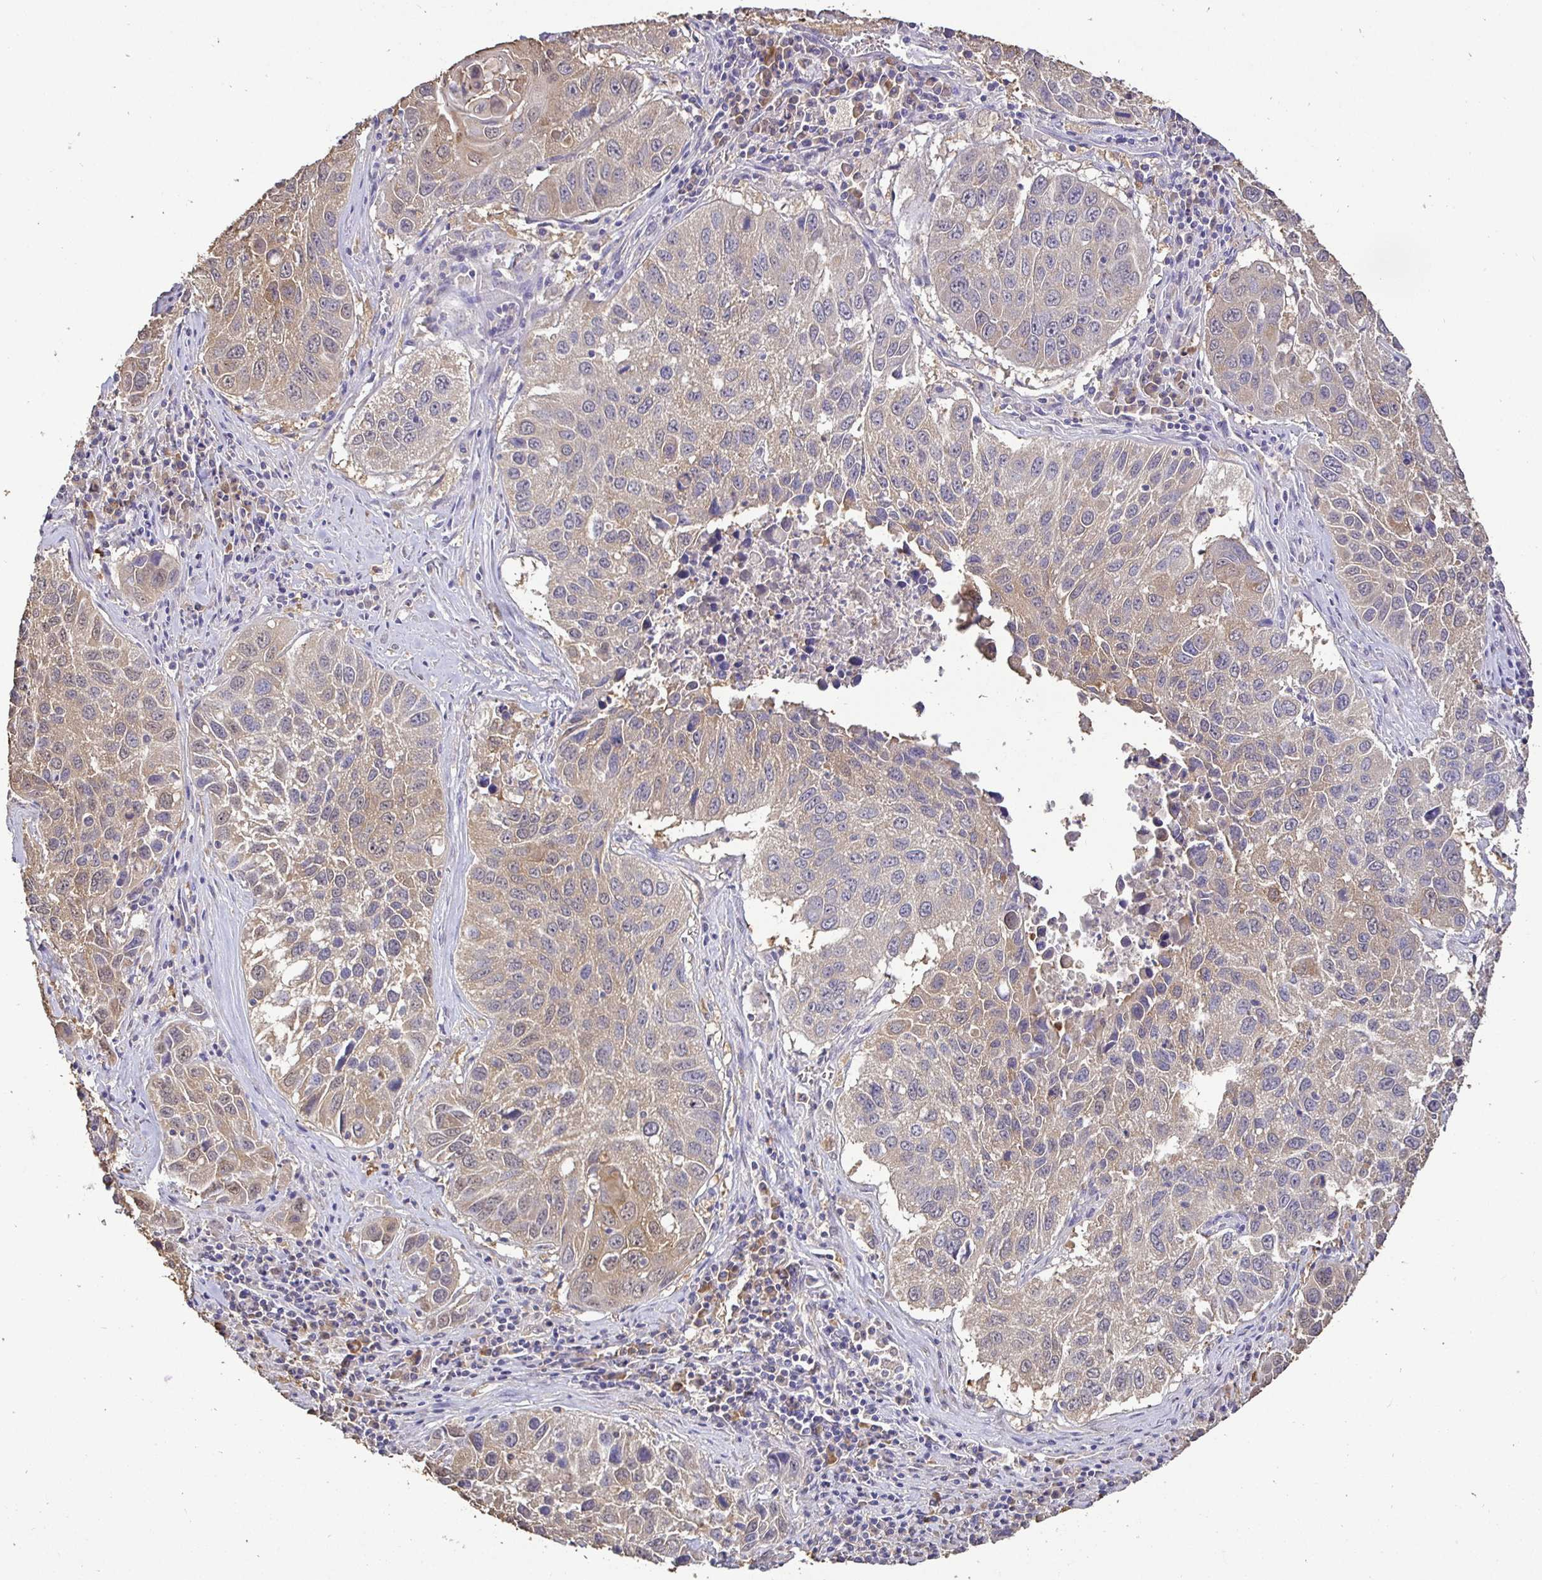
{"staining": {"intensity": "weak", "quantity": "25%-75%", "location": "cytoplasmic/membranous"}, "tissue": "lung cancer", "cell_type": "Tumor cells", "image_type": "cancer", "snomed": [{"axis": "morphology", "description": "Squamous cell carcinoma, NOS"}, {"axis": "topography", "description": "Lung"}], "caption": "A micrograph of squamous cell carcinoma (lung) stained for a protein shows weak cytoplasmic/membranous brown staining in tumor cells.", "gene": "MAPK8IP3", "patient": {"sex": "female", "age": 61}}